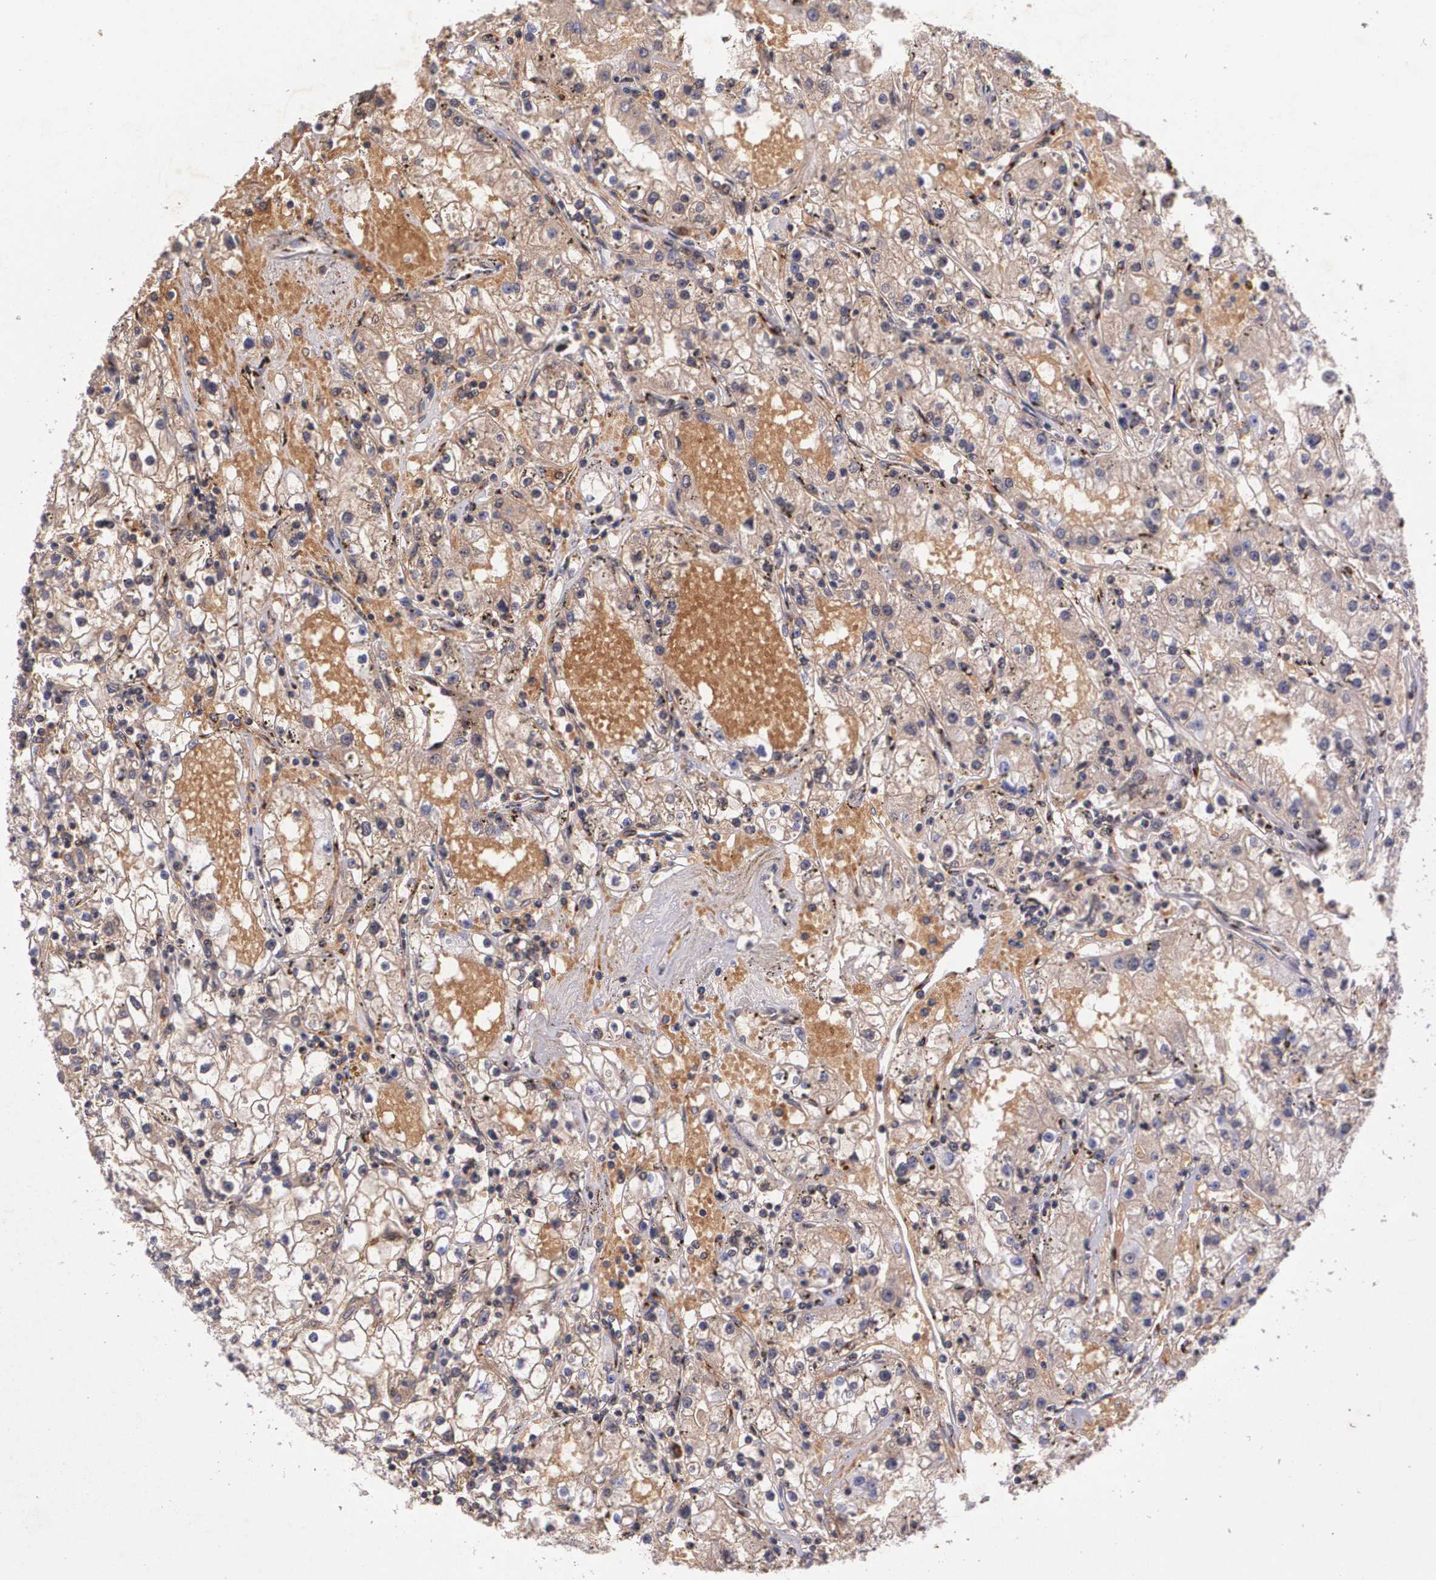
{"staining": {"intensity": "moderate", "quantity": "25%-75%", "location": "cytoplasmic/membranous"}, "tissue": "renal cancer", "cell_type": "Tumor cells", "image_type": "cancer", "snomed": [{"axis": "morphology", "description": "Adenocarcinoma, NOS"}, {"axis": "topography", "description": "Kidney"}], "caption": "This histopathology image shows immunohistochemistry staining of renal adenocarcinoma, with medium moderate cytoplasmic/membranous staining in approximately 25%-75% of tumor cells.", "gene": "MGMT", "patient": {"sex": "male", "age": 56}}